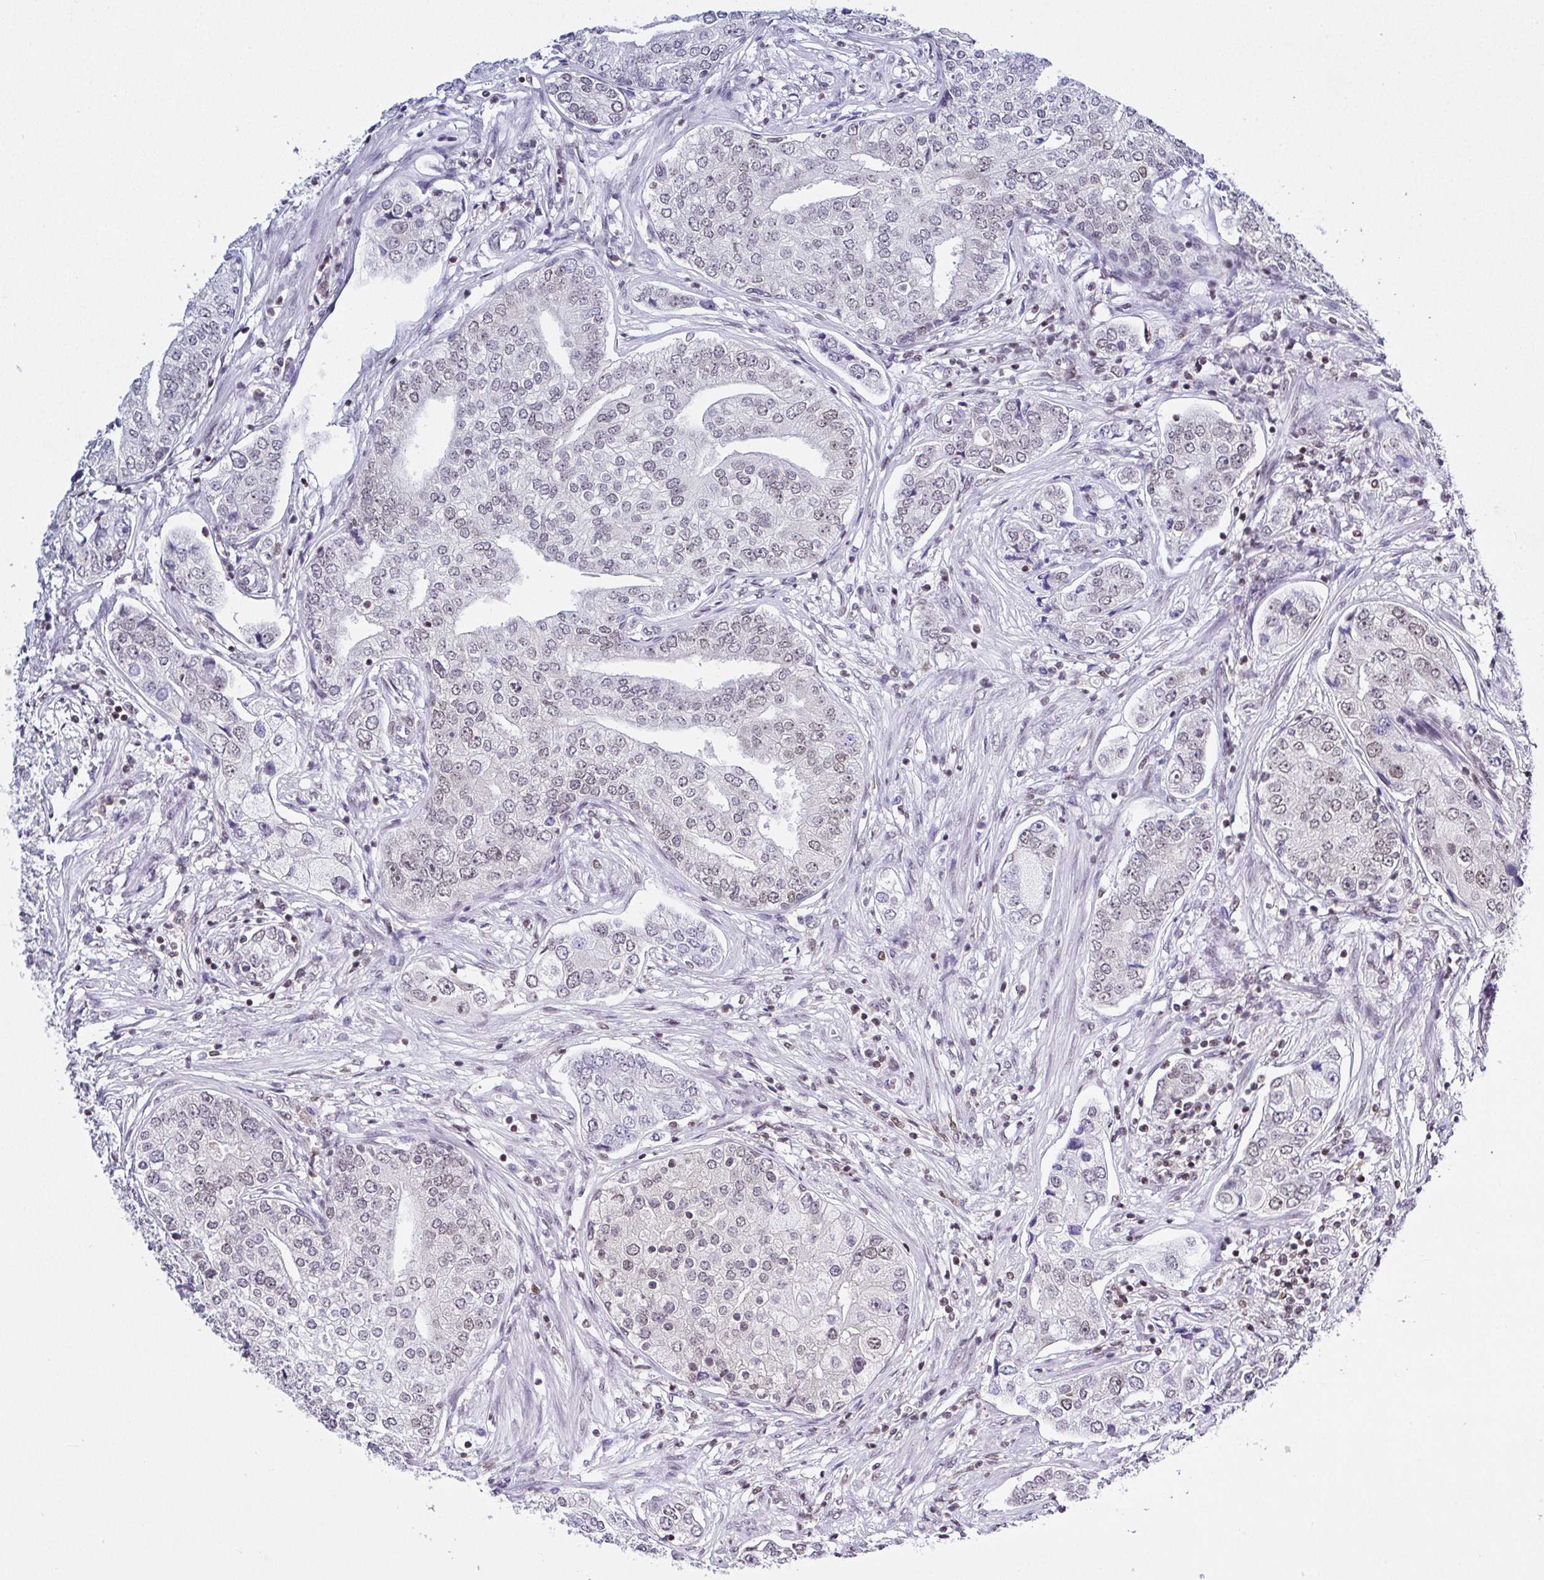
{"staining": {"intensity": "moderate", "quantity": "25%-75%", "location": "nuclear"}, "tissue": "prostate cancer", "cell_type": "Tumor cells", "image_type": "cancer", "snomed": [{"axis": "morphology", "description": "Adenocarcinoma, High grade"}, {"axis": "topography", "description": "Prostate"}], "caption": "Adenocarcinoma (high-grade) (prostate) tissue demonstrates moderate nuclear positivity in about 25%-75% of tumor cells, visualized by immunohistochemistry.", "gene": "DR1", "patient": {"sex": "male", "age": 60}}